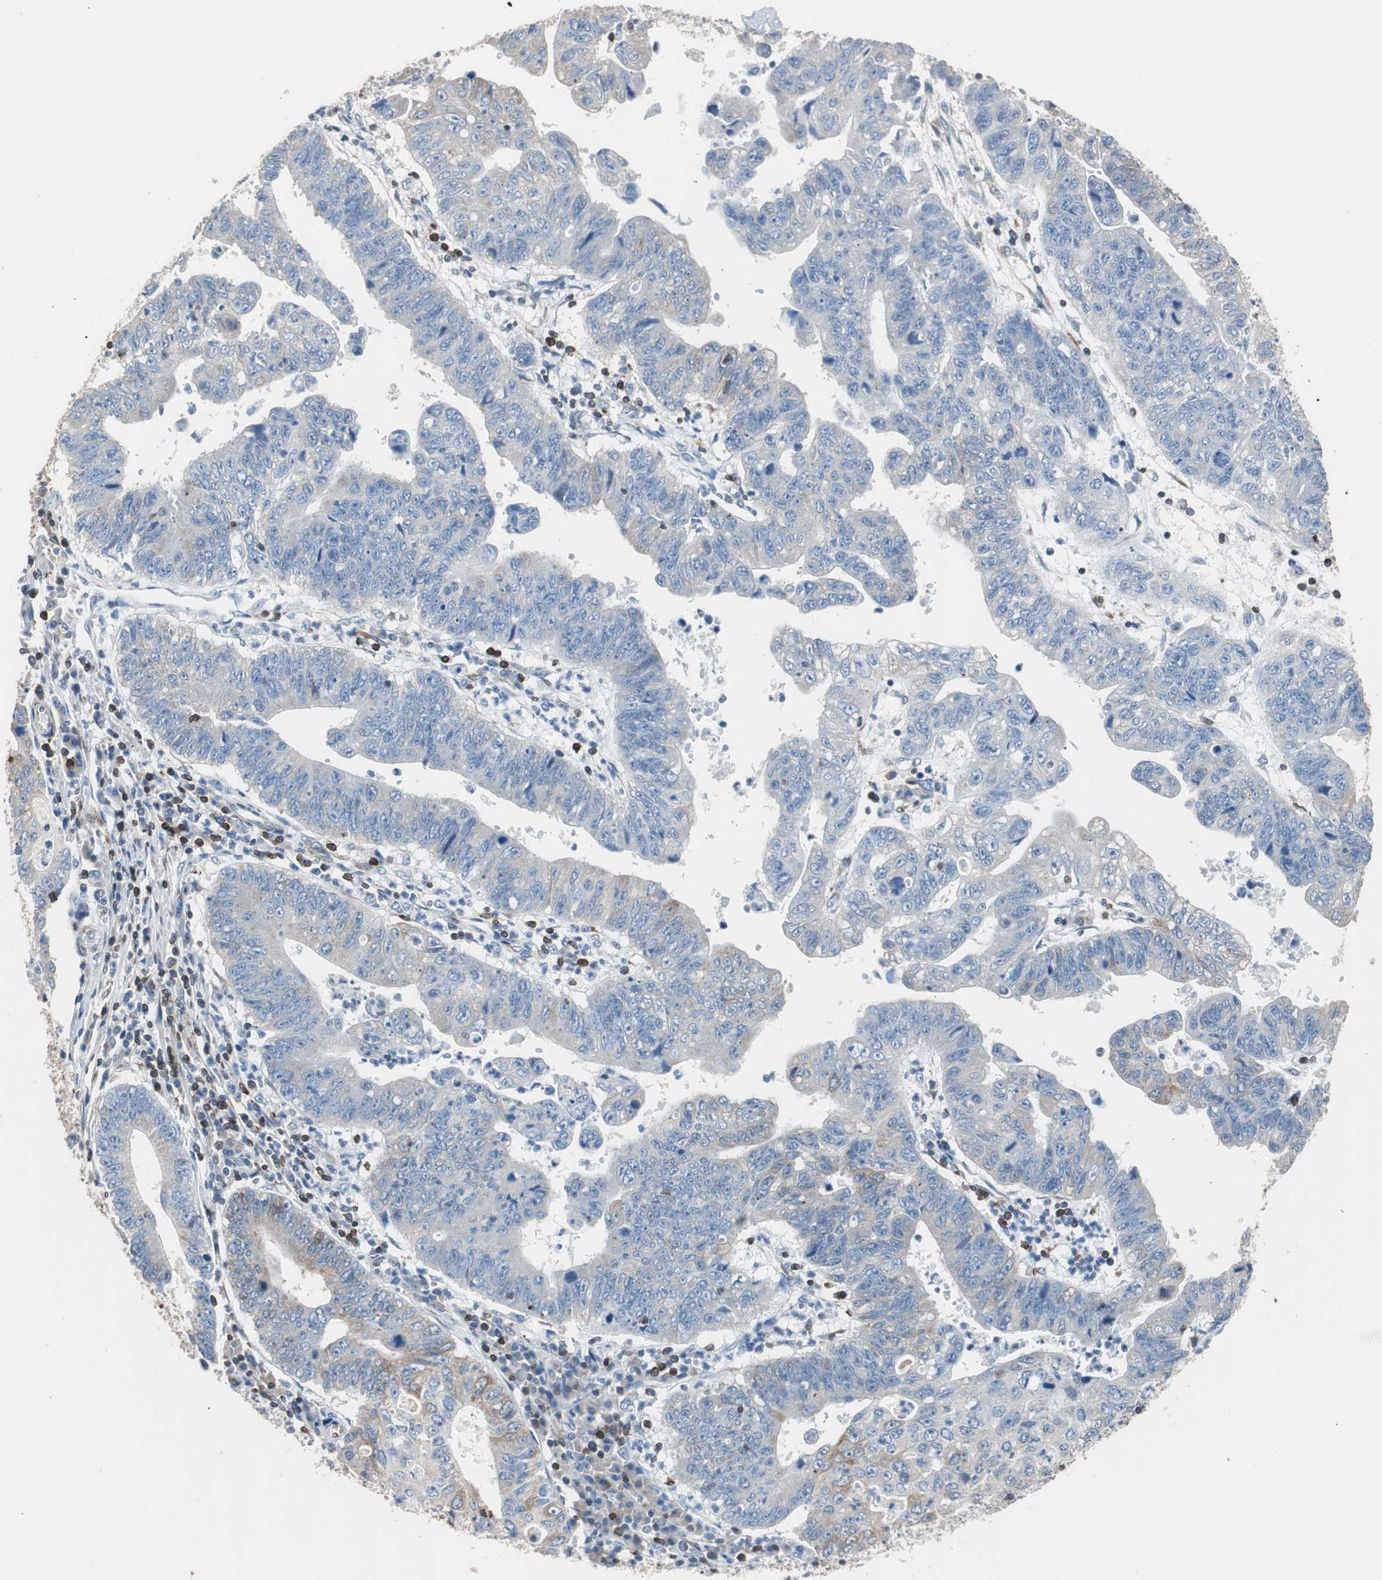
{"staining": {"intensity": "negative", "quantity": "none", "location": "none"}, "tissue": "stomach cancer", "cell_type": "Tumor cells", "image_type": "cancer", "snomed": [{"axis": "morphology", "description": "Adenocarcinoma, NOS"}, {"axis": "topography", "description": "Stomach"}], "caption": "A photomicrograph of stomach cancer stained for a protein displays no brown staining in tumor cells. (DAB immunohistochemistry, high magnification).", "gene": "PBXIP1", "patient": {"sex": "male", "age": 59}}